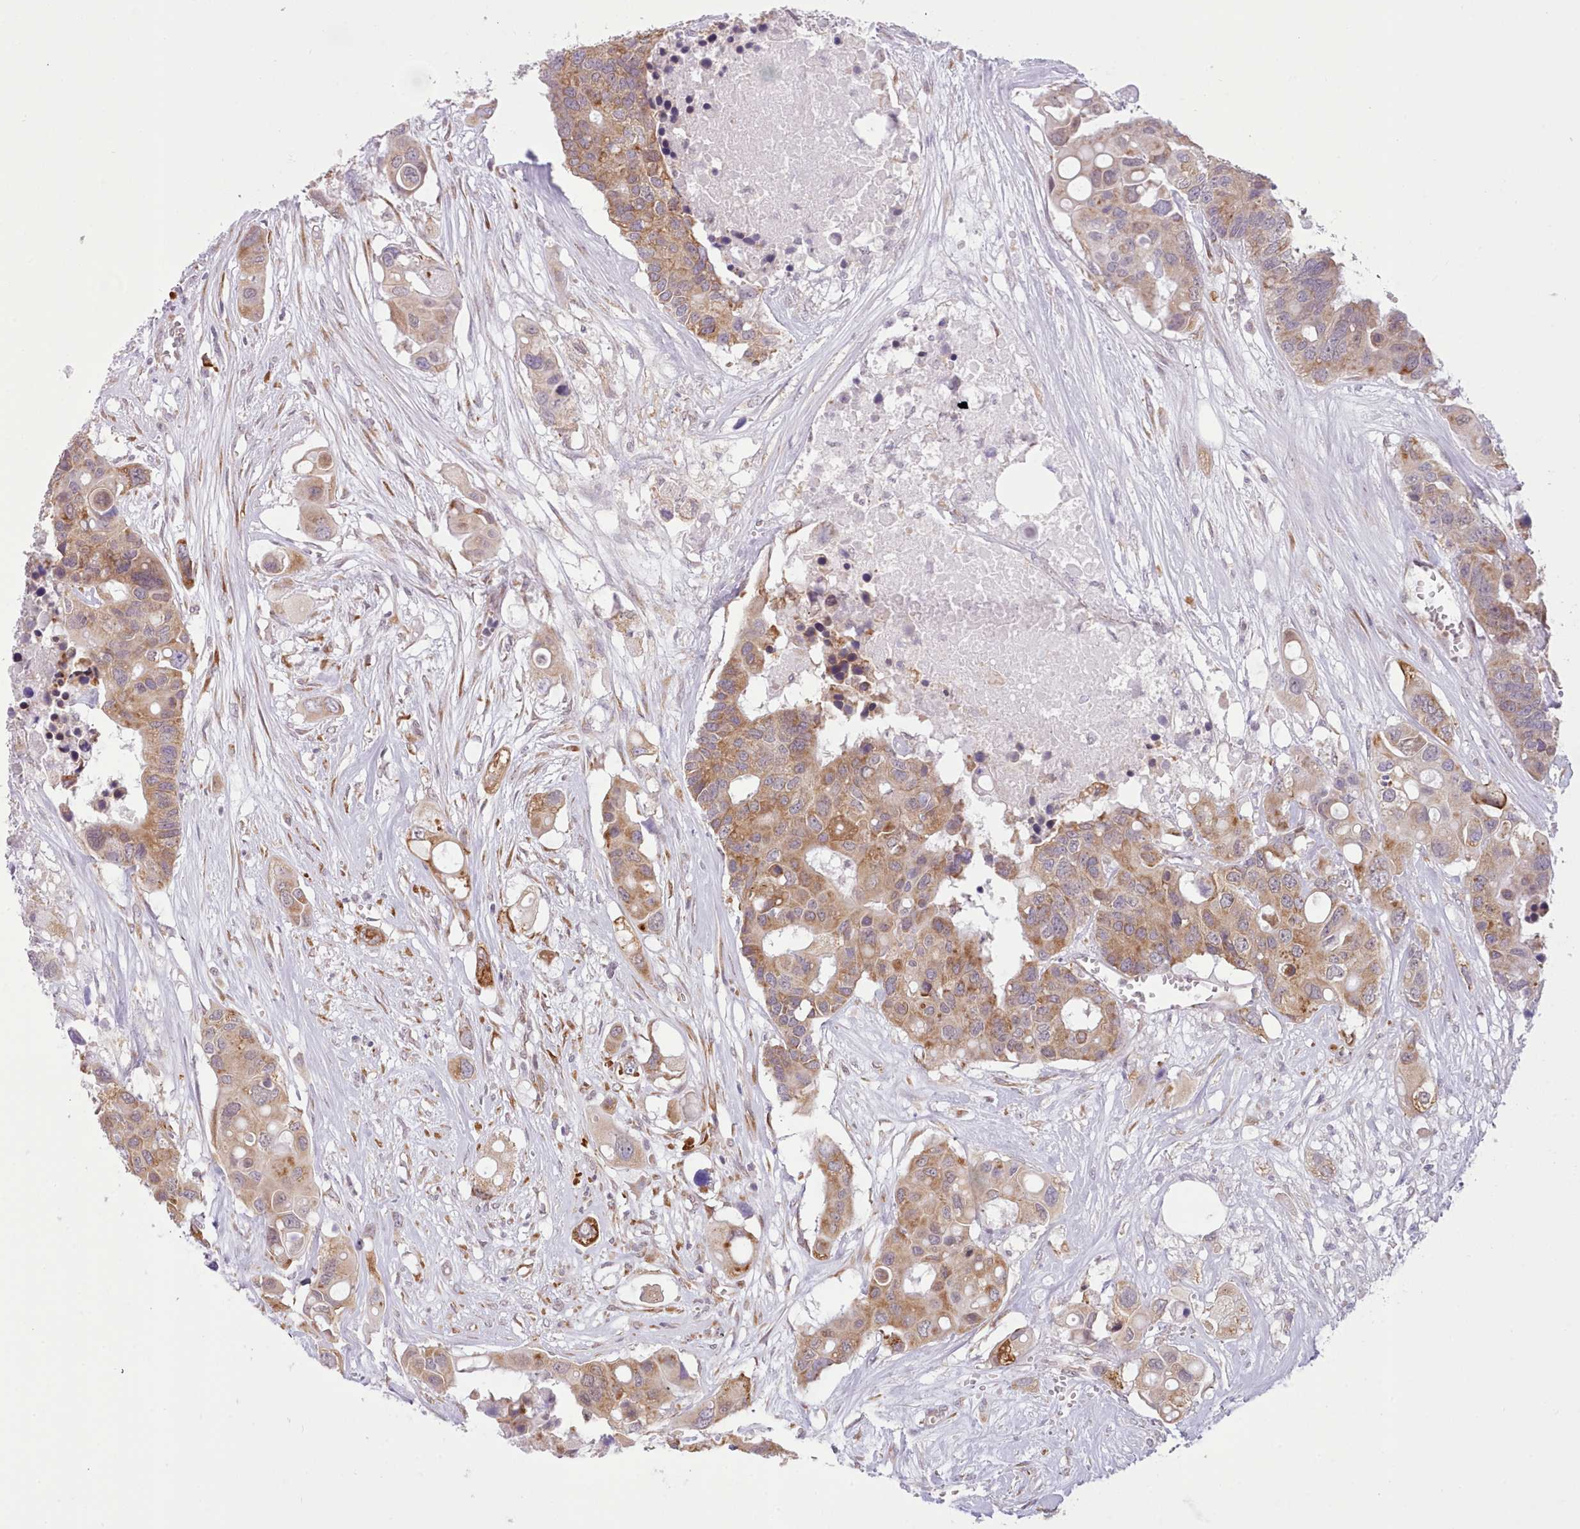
{"staining": {"intensity": "moderate", "quantity": ">75%", "location": "cytoplasmic/membranous"}, "tissue": "colorectal cancer", "cell_type": "Tumor cells", "image_type": "cancer", "snomed": [{"axis": "morphology", "description": "Adenocarcinoma, NOS"}, {"axis": "topography", "description": "Colon"}], "caption": "Immunohistochemical staining of colorectal cancer (adenocarcinoma) demonstrates medium levels of moderate cytoplasmic/membranous protein staining in about >75% of tumor cells.", "gene": "SEC61B", "patient": {"sex": "male", "age": 77}}